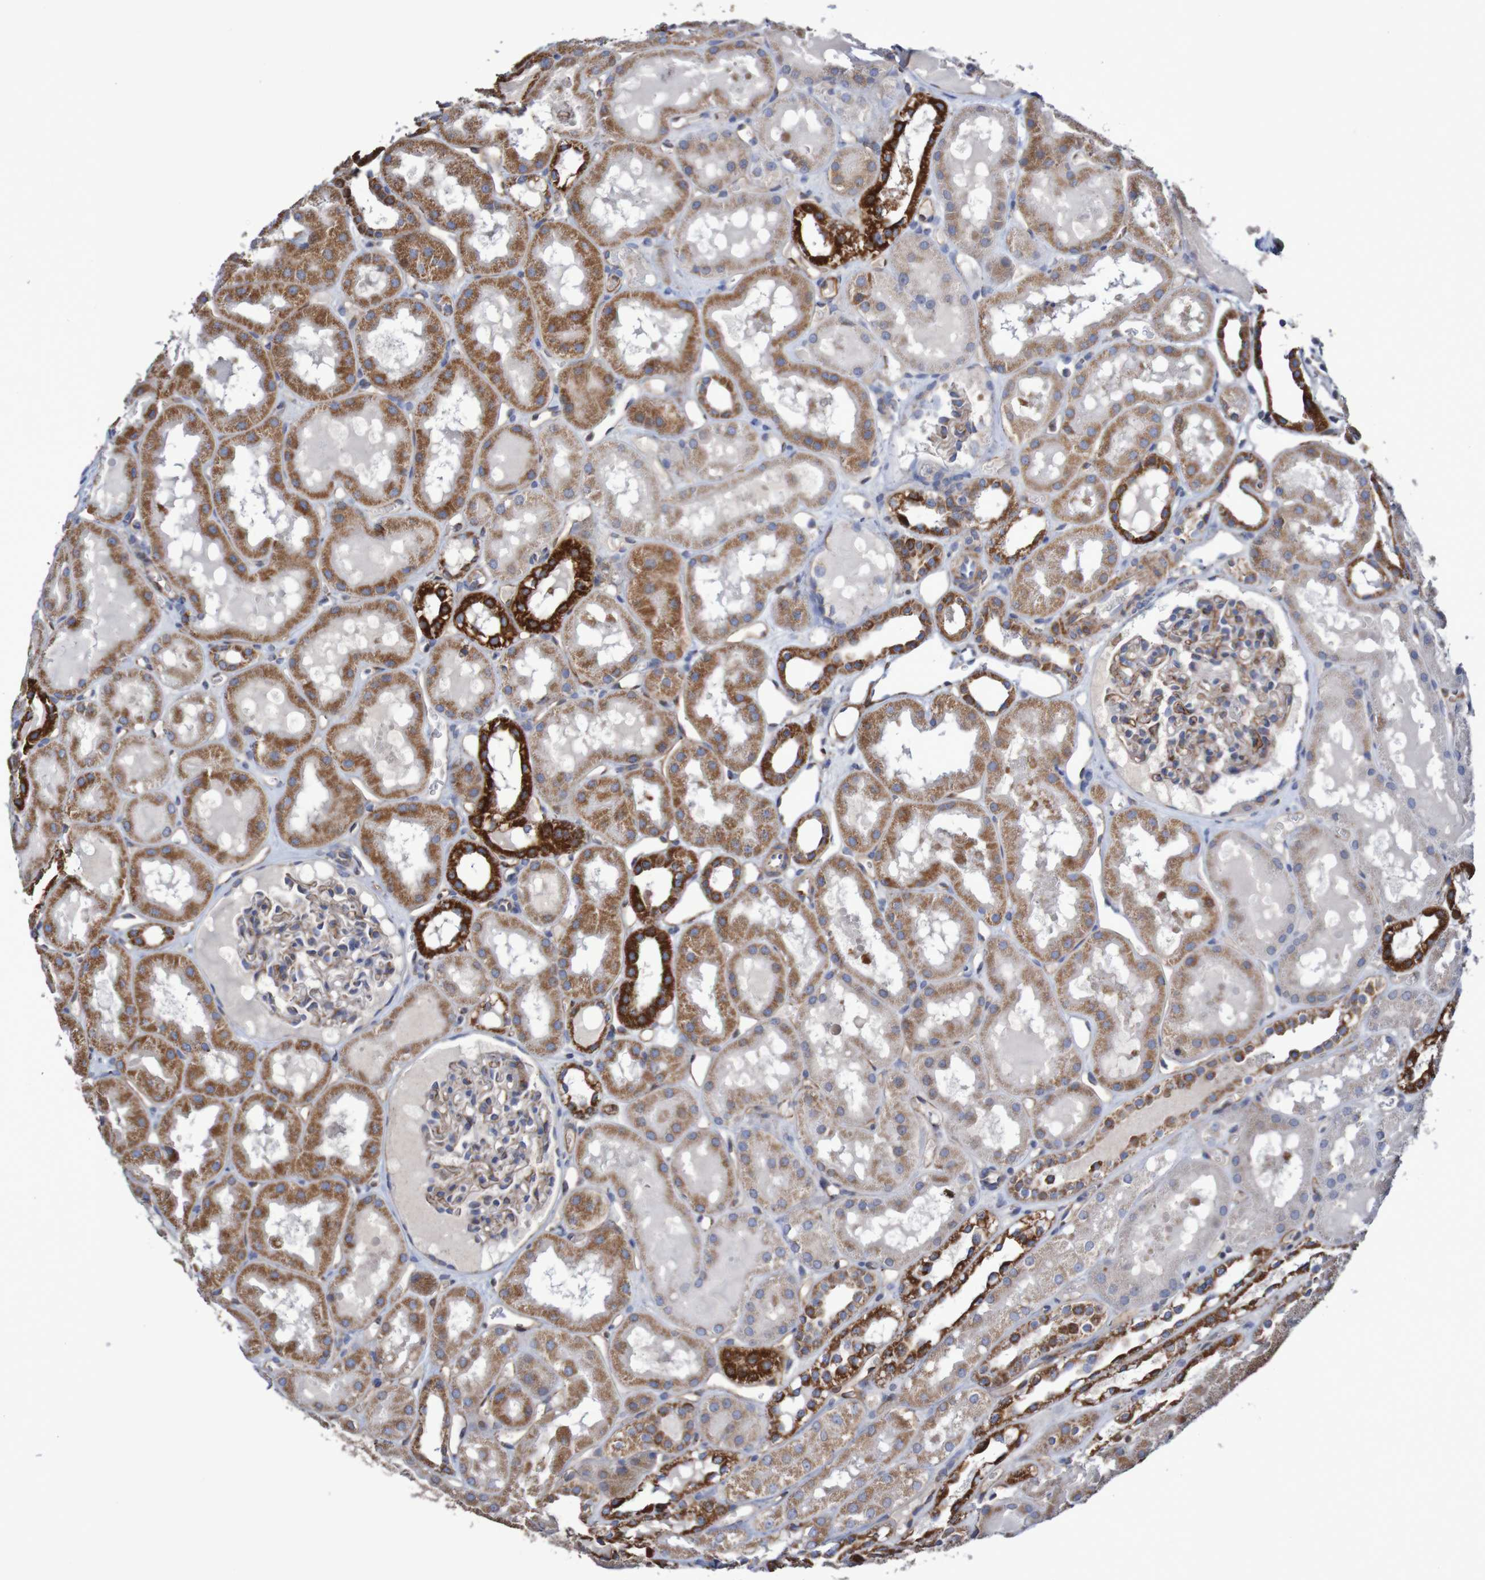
{"staining": {"intensity": "moderate", "quantity": ">75%", "location": "cytoplasmic/membranous"}, "tissue": "kidney", "cell_type": "Cells in glomeruli", "image_type": "normal", "snomed": [{"axis": "morphology", "description": "Normal tissue, NOS"}, {"axis": "topography", "description": "Kidney"}, {"axis": "topography", "description": "Urinary bladder"}], "caption": "Immunohistochemistry (IHC) (DAB) staining of benign kidney shows moderate cytoplasmic/membranous protein positivity in approximately >75% of cells in glomeruli. Using DAB (brown) and hematoxylin (blue) stains, captured at high magnification using brightfield microscopy.", "gene": "MMEL1", "patient": {"sex": "male", "age": 16}}